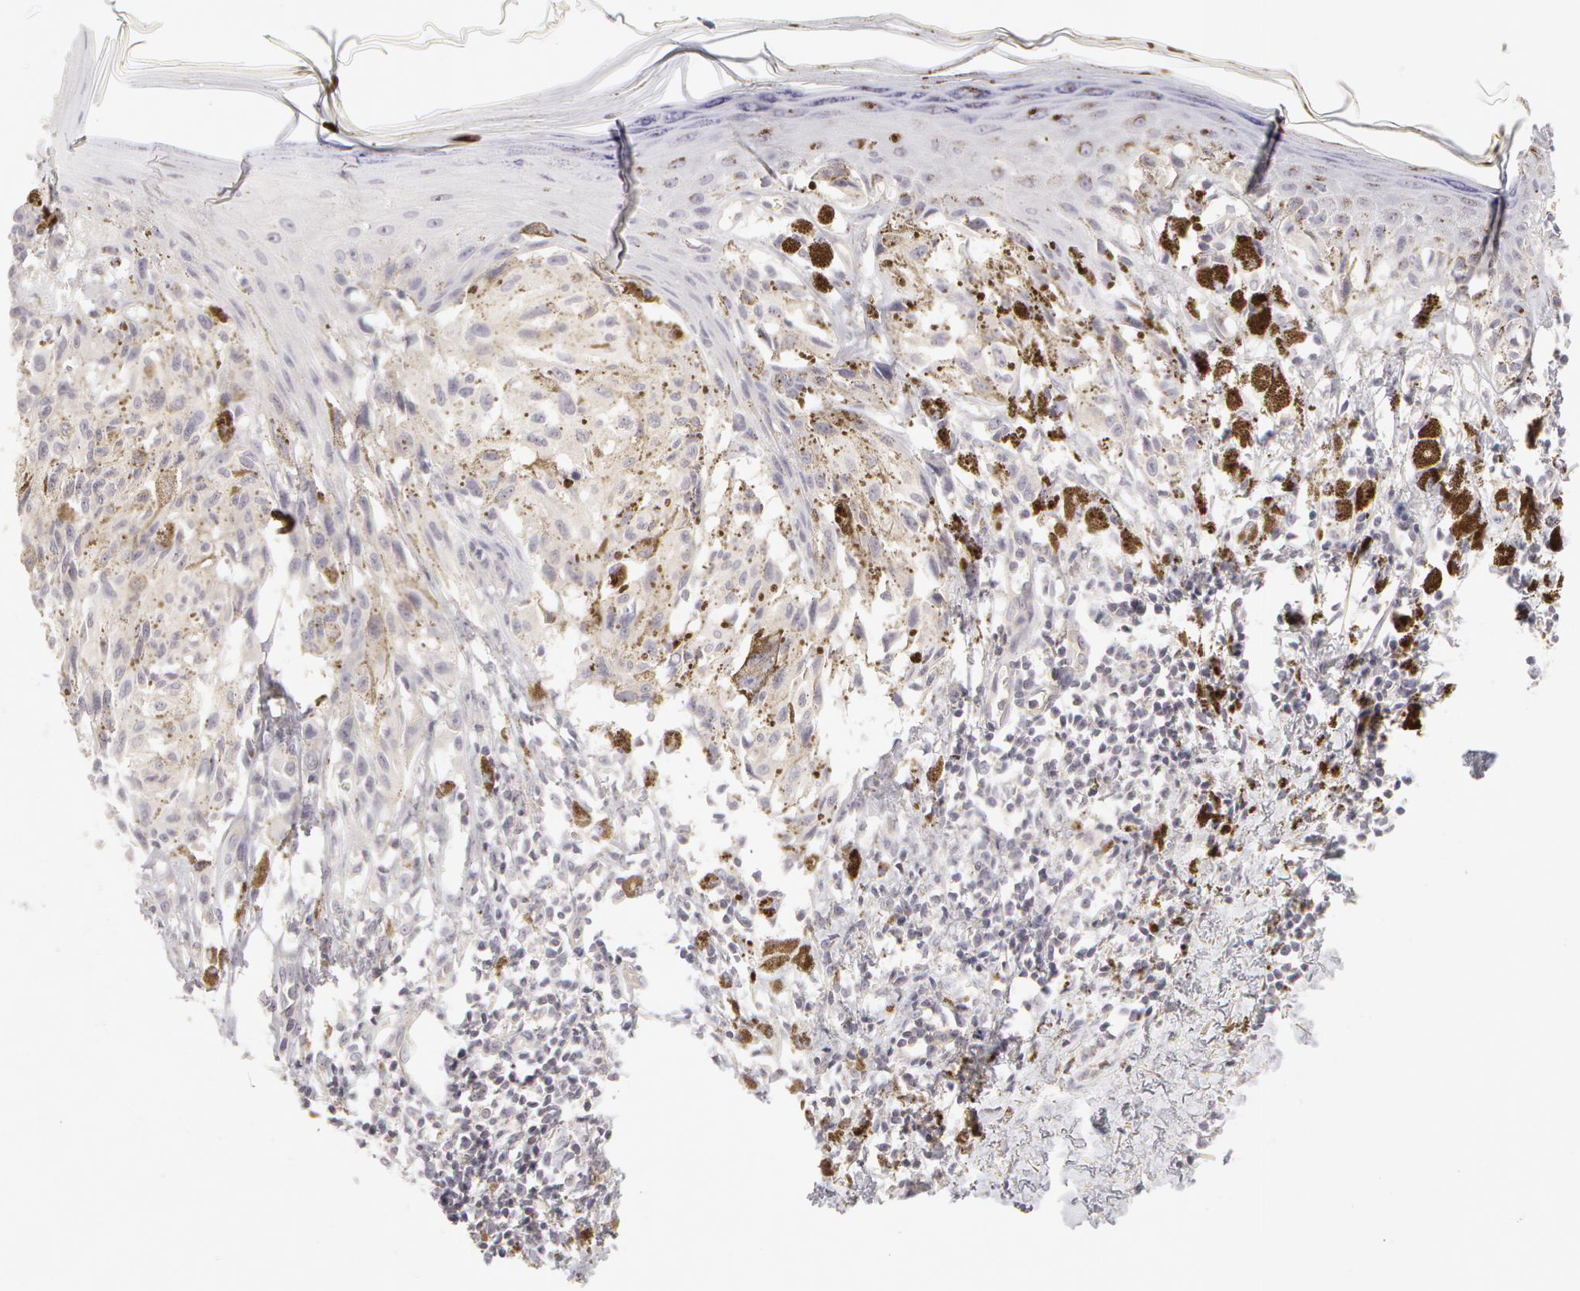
{"staining": {"intensity": "weak", "quantity": "25%-75%", "location": "cytoplasmic/membranous"}, "tissue": "melanoma", "cell_type": "Tumor cells", "image_type": "cancer", "snomed": [{"axis": "morphology", "description": "Malignant melanoma, NOS"}, {"axis": "topography", "description": "Skin"}], "caption": "Human melanoma stained for a protein (brown) reveals weak cytoplasmic/membranous positive staining in approximately 25%-75% of tumor cells.", "gene": "ABCB1", "patient": {"sex": "female", "age": 72}}